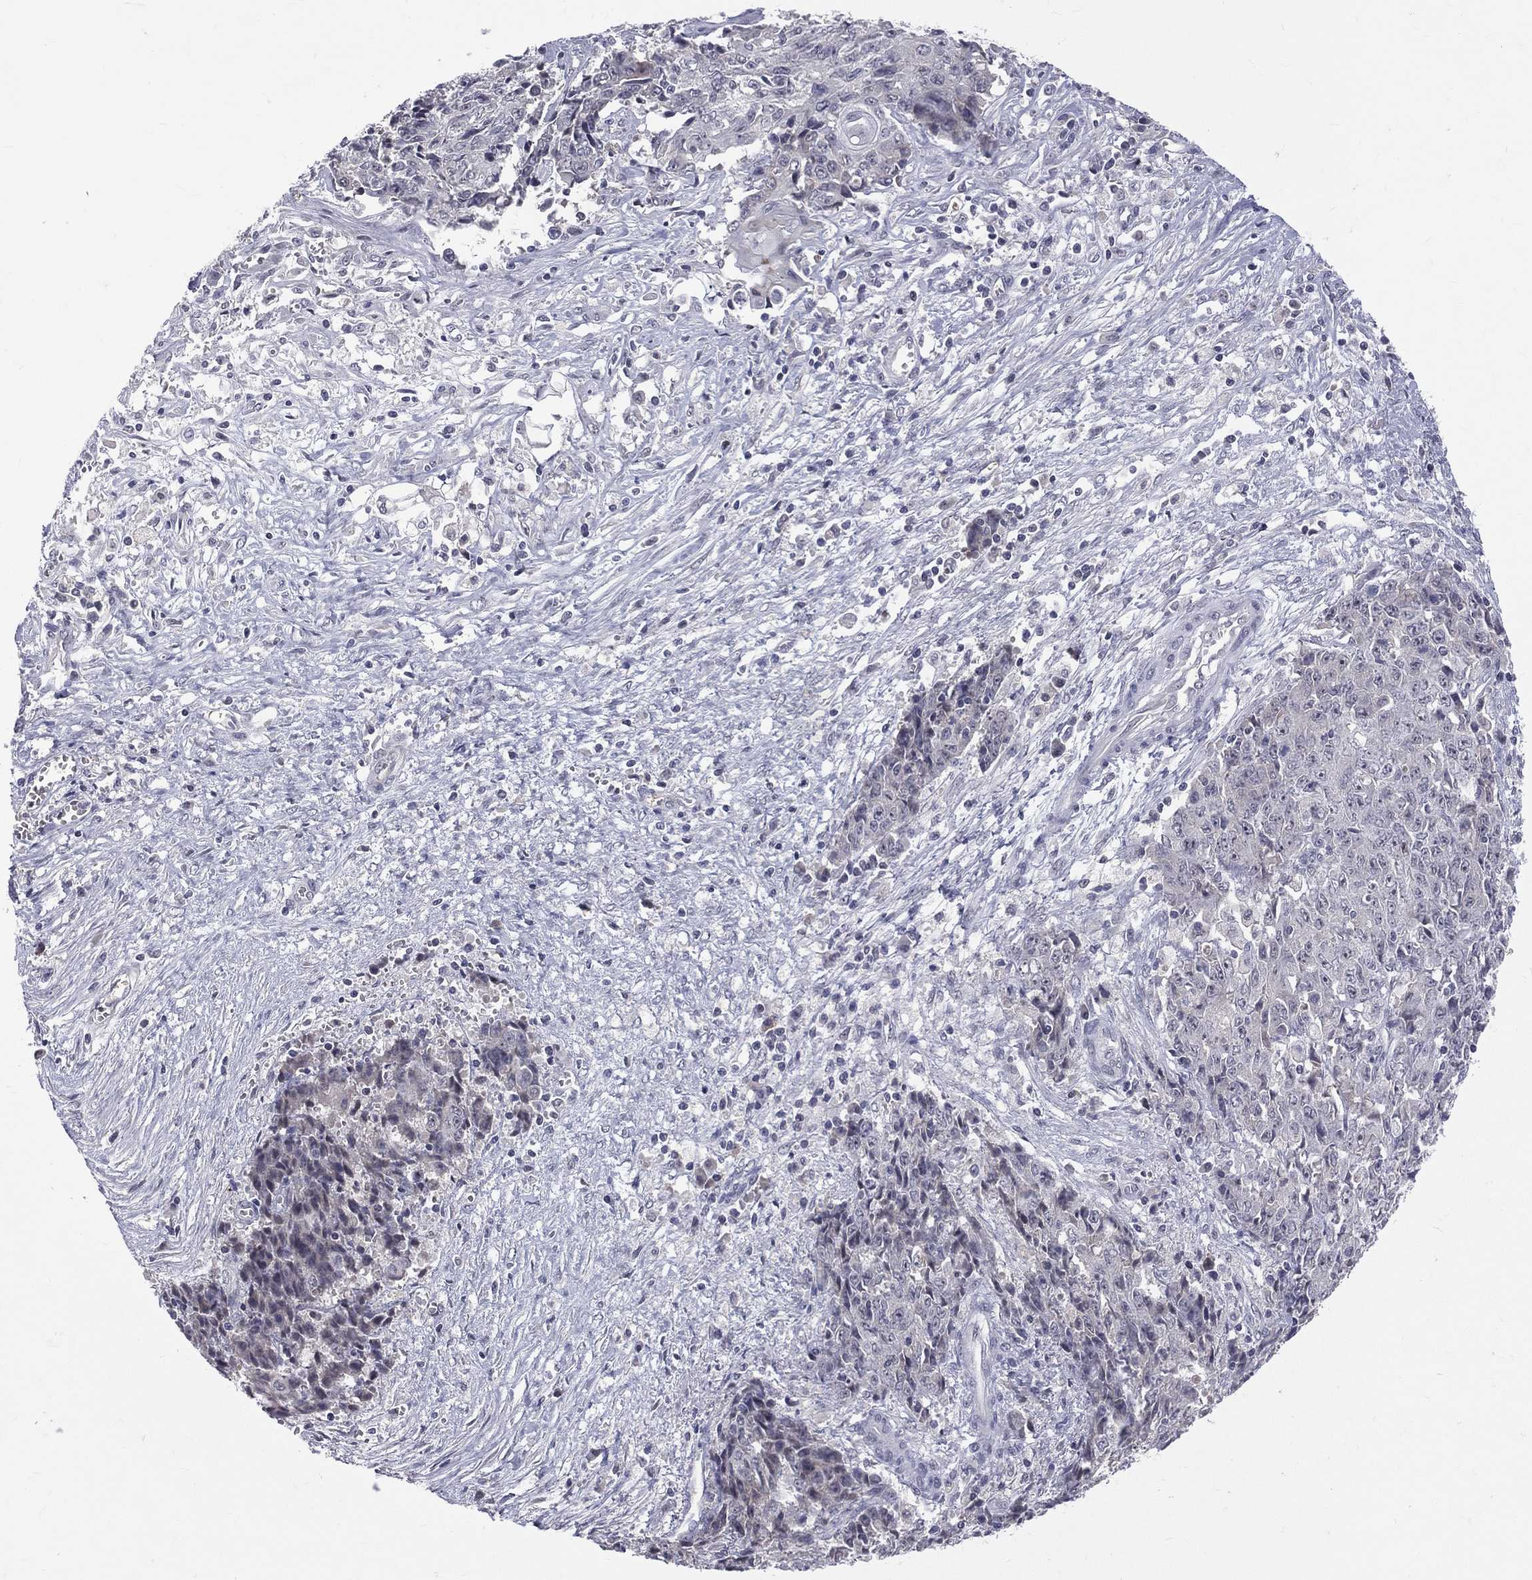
{"staining": {"intensity": "negative", "quantity": "none", "location": "none"}, "tissue": "ovarian cancer", "cell_type": "Tumor cells", "image_type": "cancer", "snomed": [{"axis": "morphology", "description": "Carcinoma, endometroid"}, {"axis": "topography", "description": "Ovary"}], "caption": "A histopathology image of ovarian endometroid carcinoma stained for a protein reveals no brown staining in tumor cells.", "gene": "DSG4", "patient": {"sex": "female", "age": 42}}